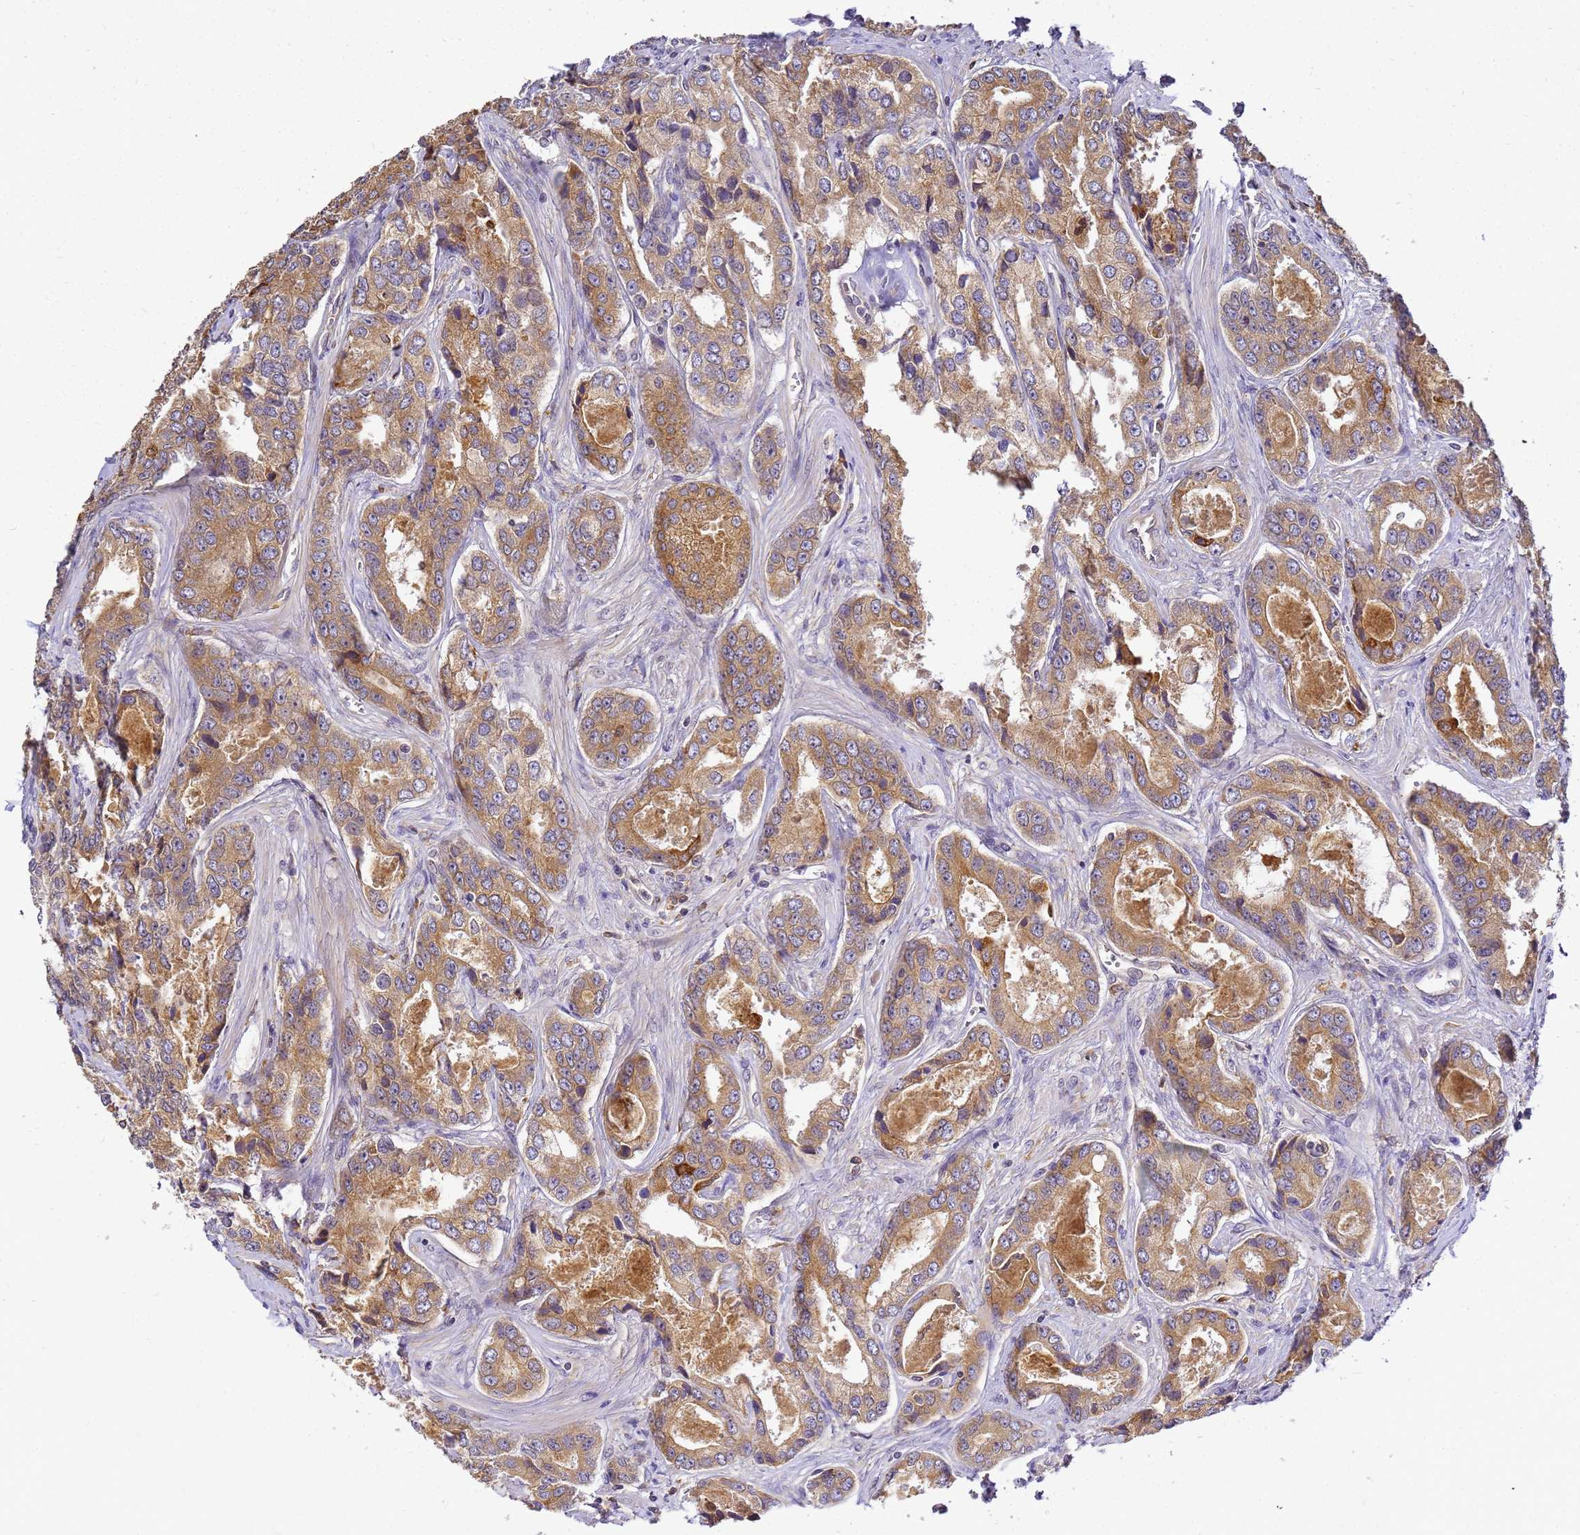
{"staining": {"intensity": "moderate", "quantity": ">75%", "location": "cytoplasmic/membranous"}, "tissue": "prostate cancer", "cell_type": "Tumor cells", "image_type": "cancer", "snomed": [{"axis": "morphology", "description": "Adenocarcinoma, Low grade"}, {"axis": "topography", "description": "Prostate"}], "caption": "A medium amount of moderate cytoplasmic/membranous expression is identified in about >75% of tumor cells in adenocarcinoma (low-grade) (prostate) tissue. The protein of interest is stained brown, and the nuclei are stained in blue (DAB (3,3'-diaminobenzidine) IHC with brightfield microscopy, high magnification).", "gene": "ADPGK", "patient": {"sex": "male", "age": 68}}